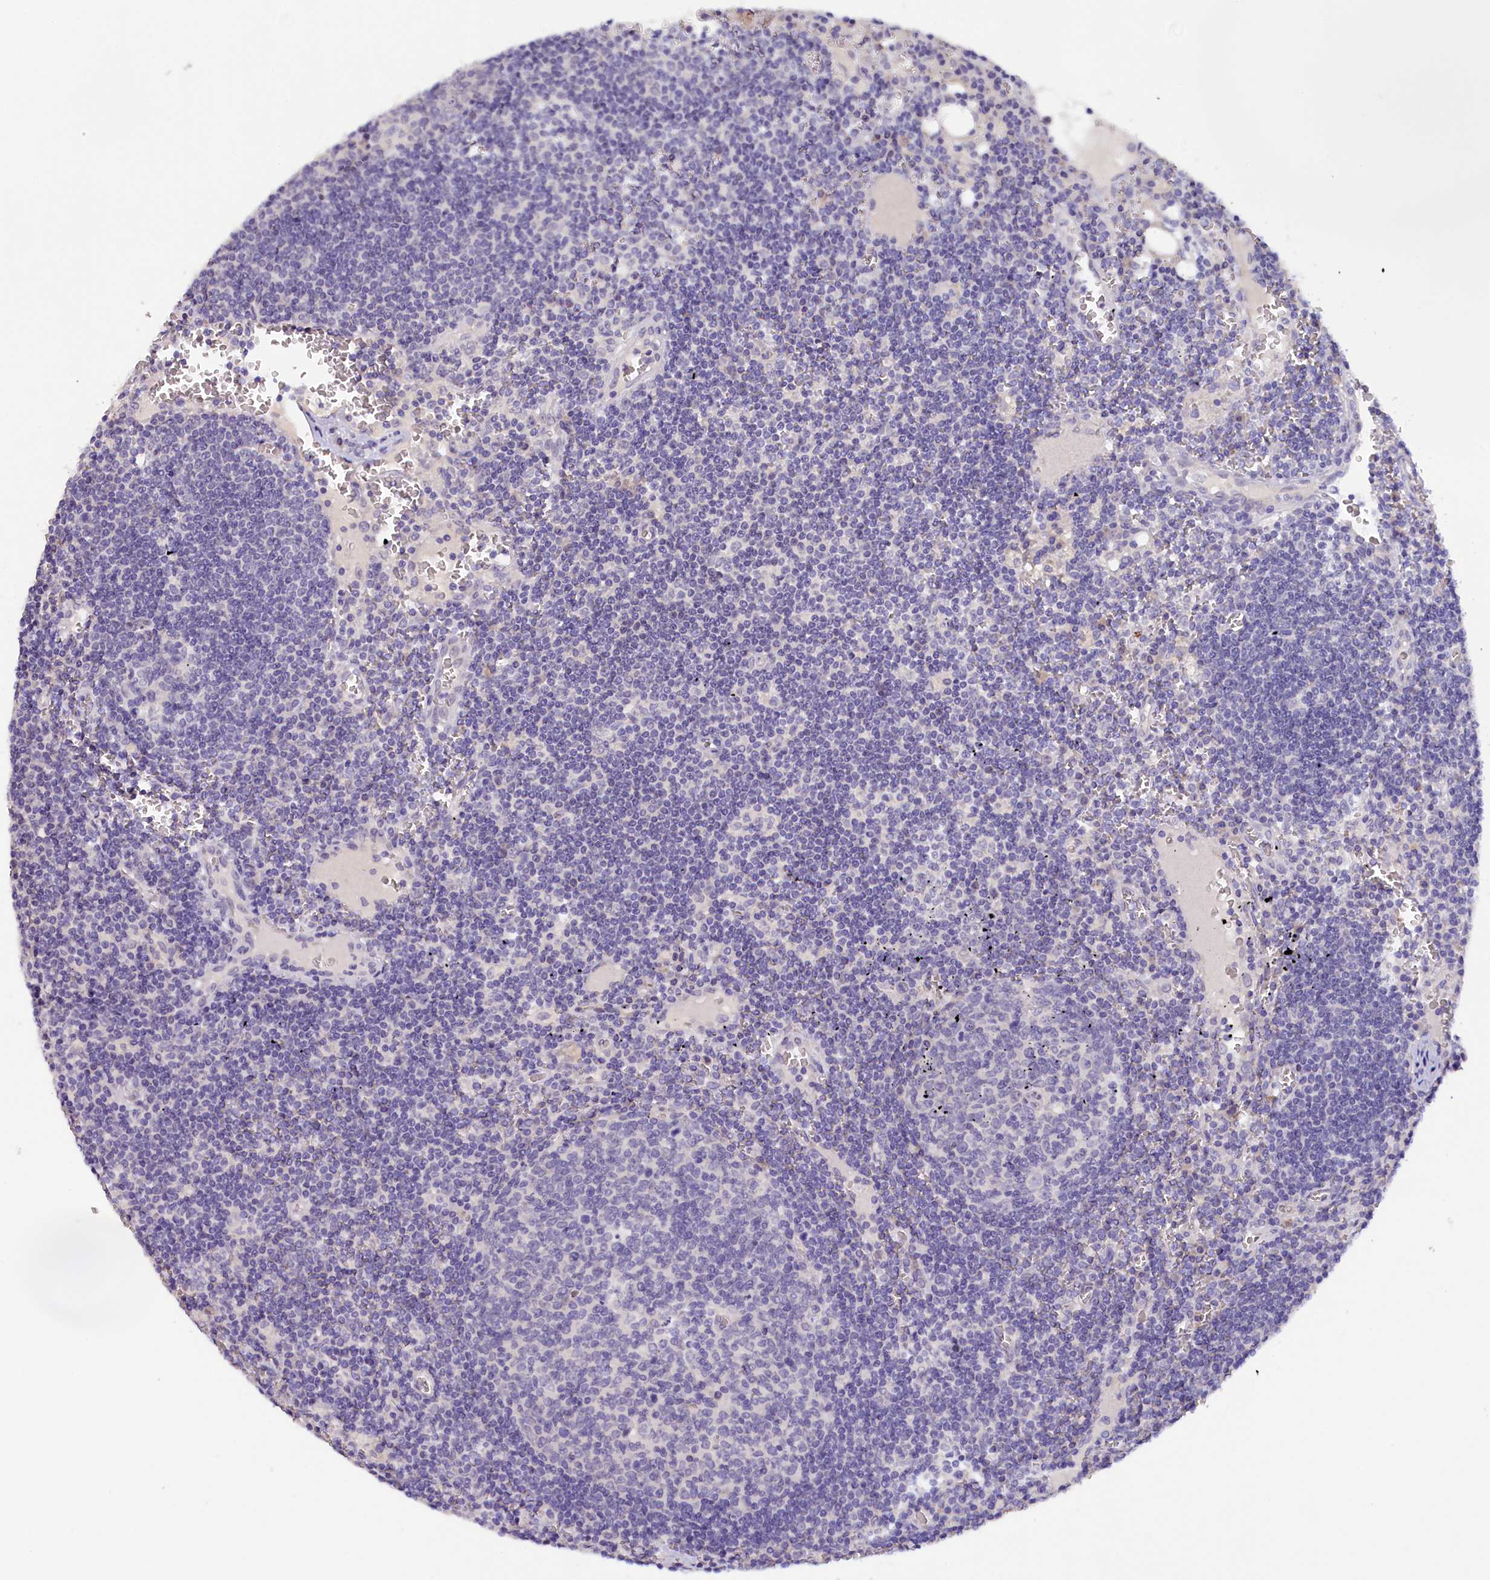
{"staining": {"intensity": "negative", "quantity": "none", "location": "none"}, "tissue": "lymph node", "cell_type": "Germinal center cells", "image_type": "normal", "snomed": [{"axis": "morphology", "description": "Normal tissue, NOS"}, {"axis": "topography", "description": "Lymph node"}], "caption": "An immunohistochemistry photomicrograph of unremarkable lymph node is shown. There is no staining in germinal center cells of lymph node.", "gene": "ZSWIM4", "patient": {"sex": "female", "age": 73}}